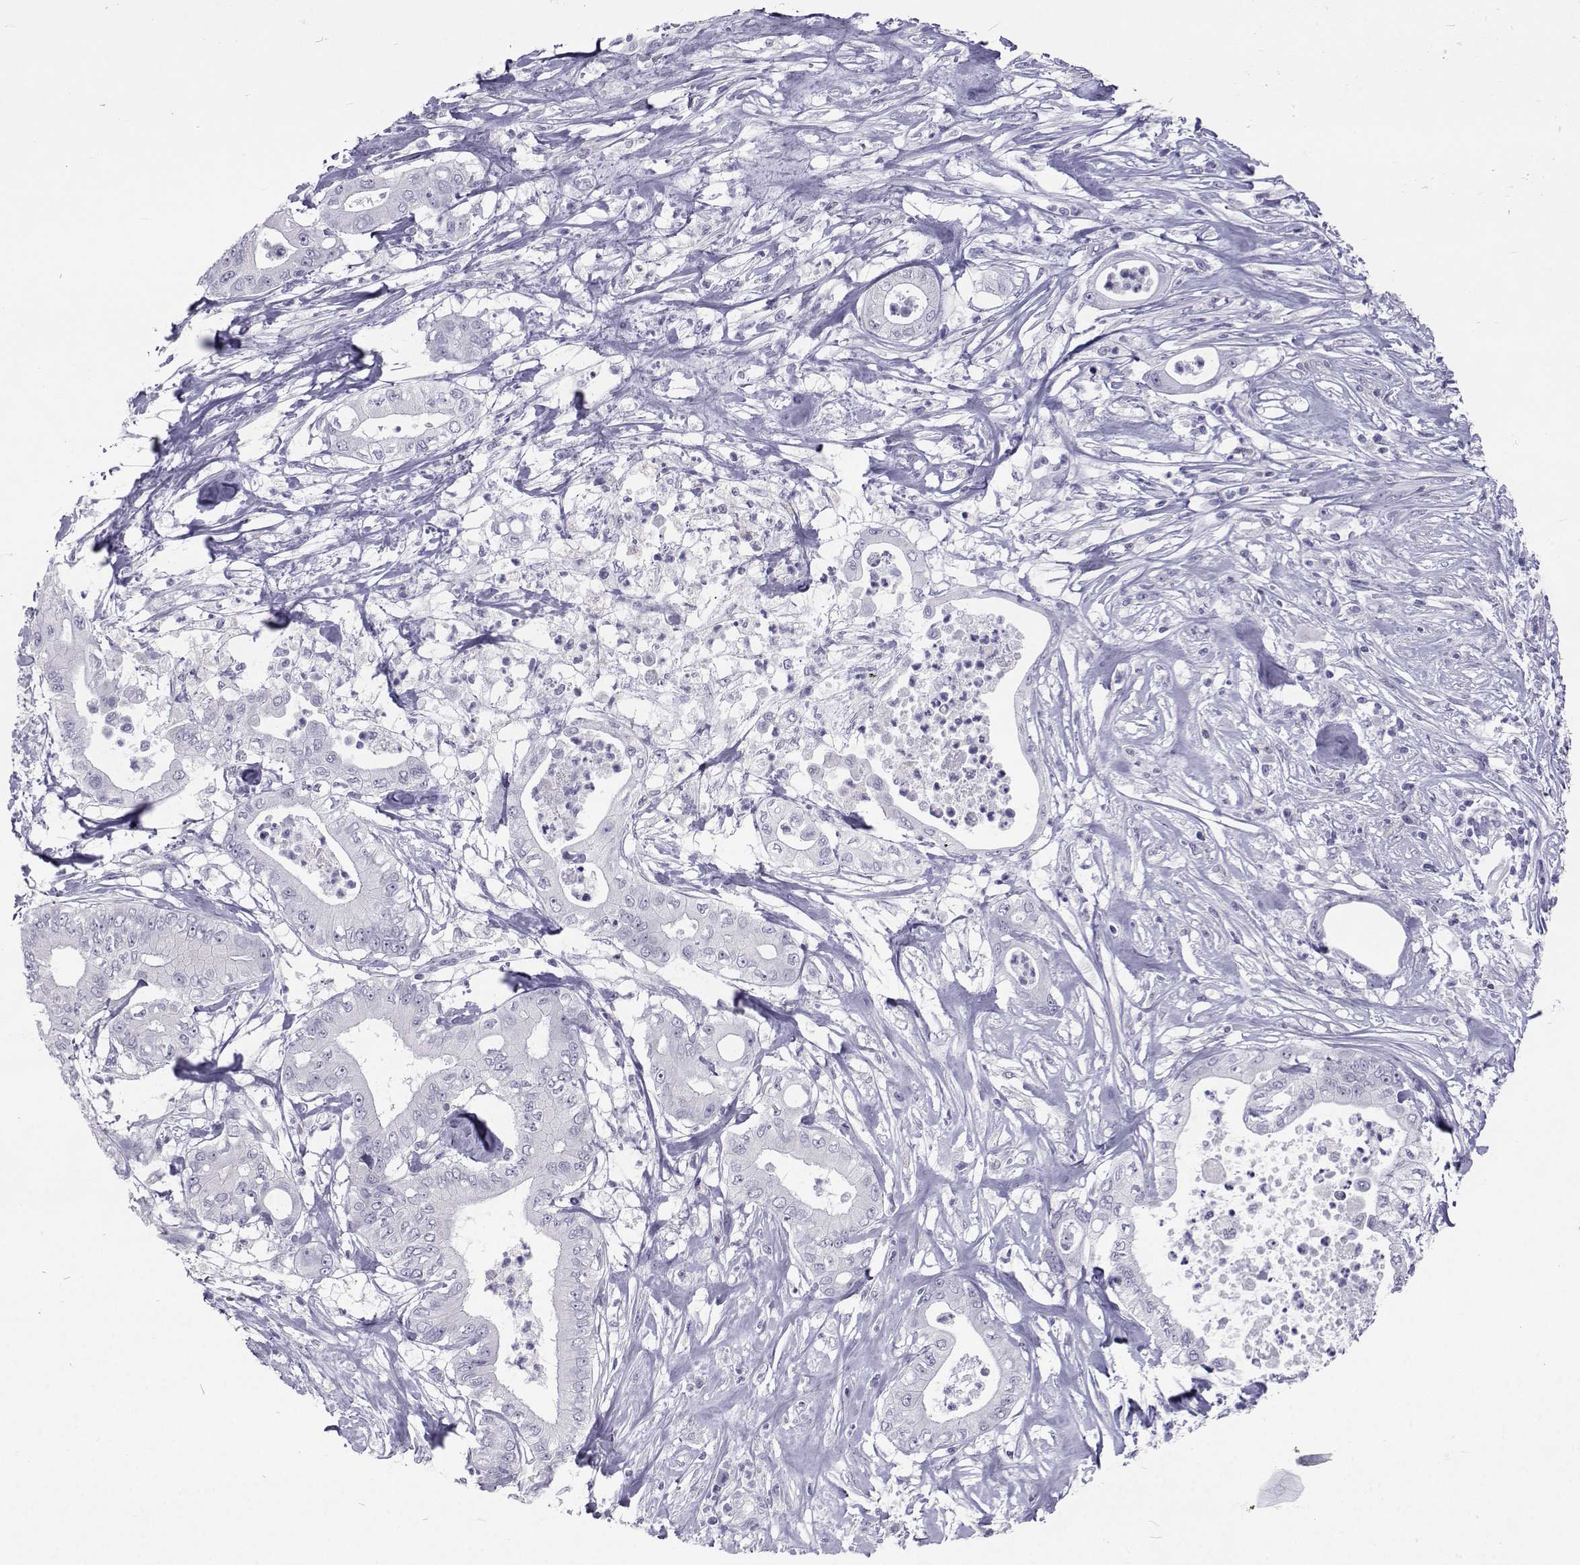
{"staining": {"intensity": "negative", "quantity": "none", "location": "none"}, "tissue": "pancreatic cancer", "cell_type": "Tumor cells", "image_type": "cancer", "snomed": [{"axis": "morphology", "description": "Adenocarcinoma, NOS"}, {"axis": "topography", "description": "Pancreas"}], "caption": "This histopathology image is of pancreatic cancer stained with immunohistochemistry to label a protein in brown with the nuclei are counter-stained blue. There is no positivity in tumor cells.", "gene": "GALM", "patient": {"sex": "male", "age": 71}}